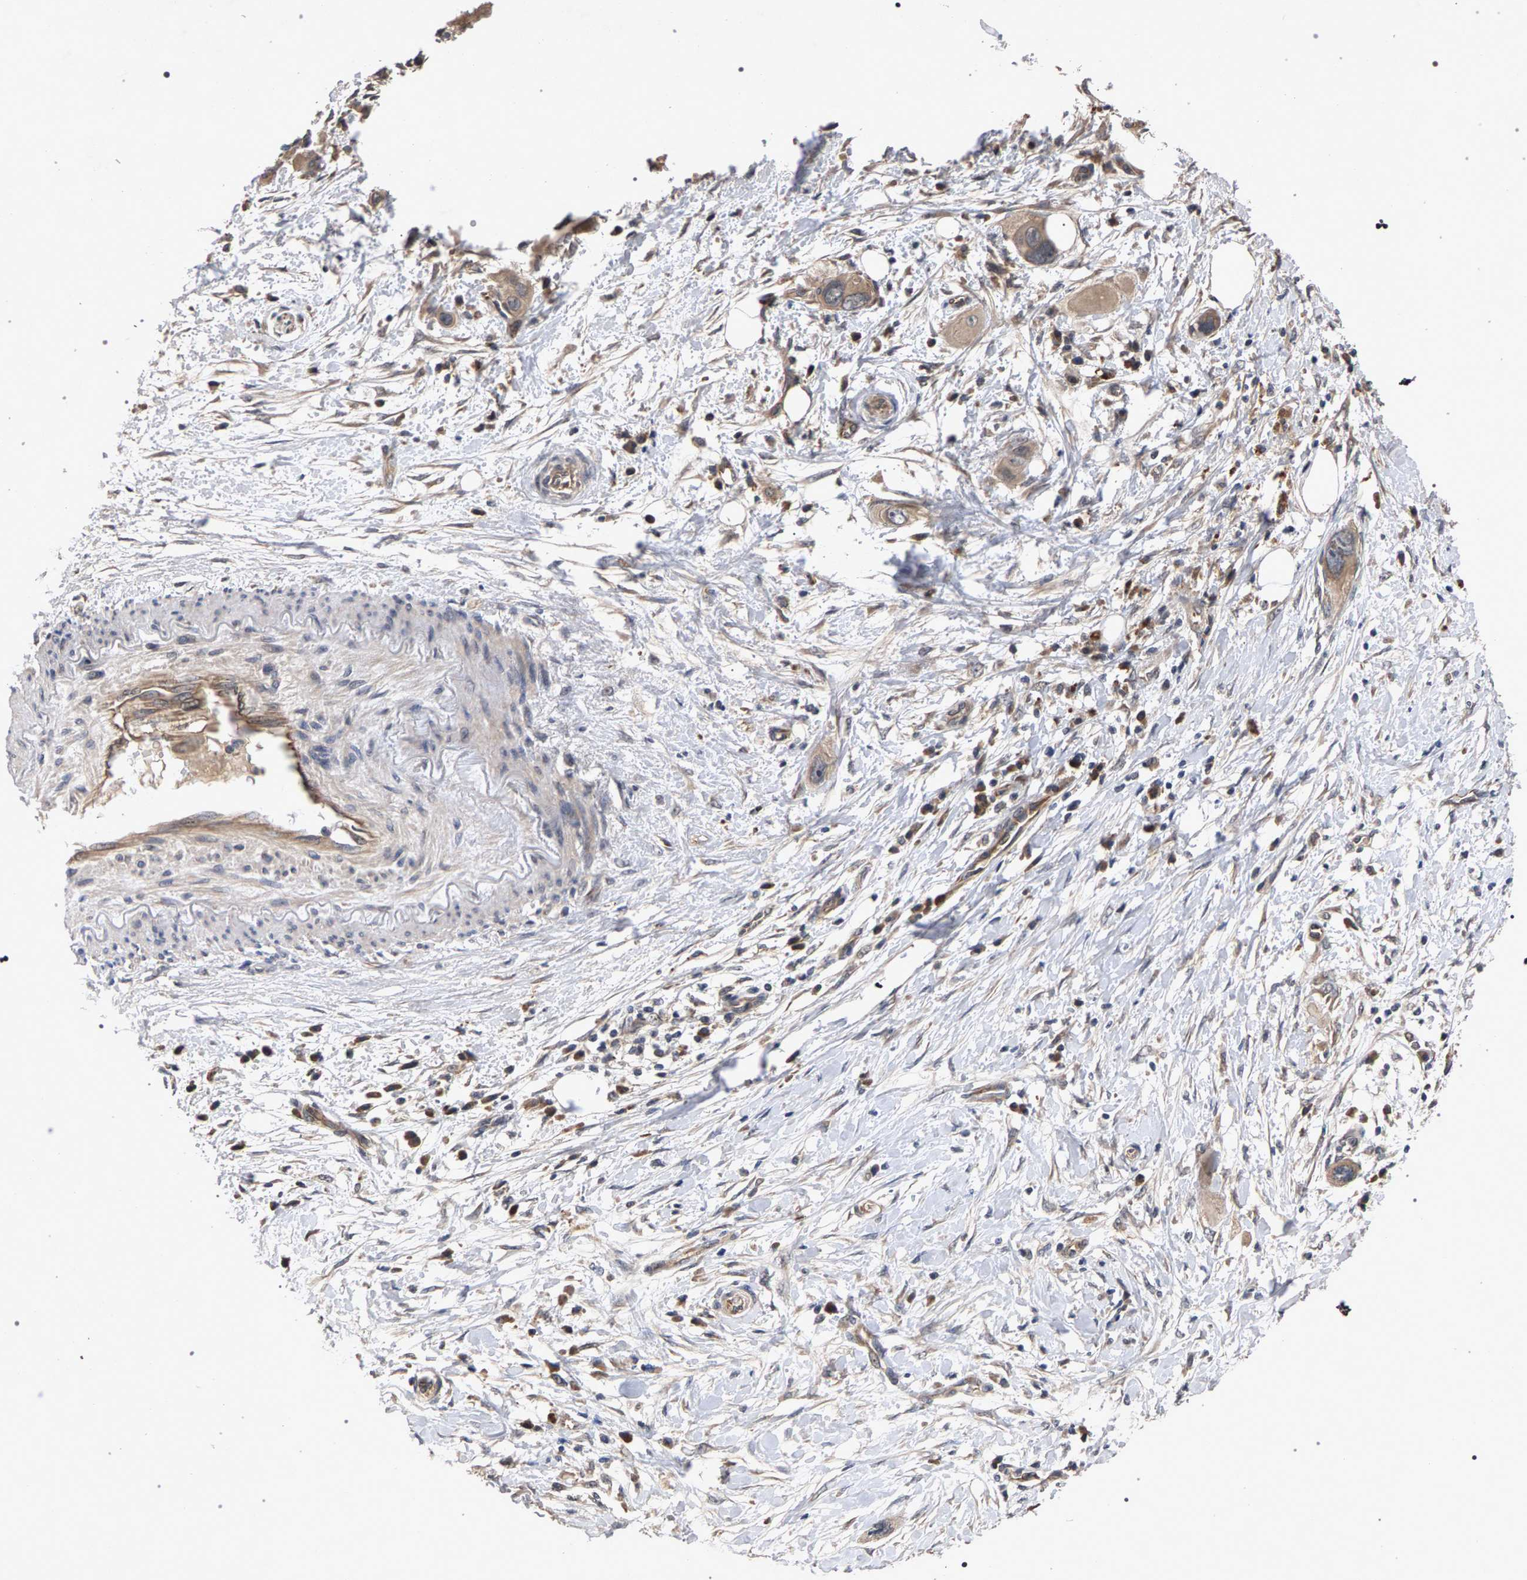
{"staining": {"intensity": "weak", "quantity": ">75%", "location": "cytoplasmic/membranous"}, "tissue": "pancreatic cancer", "cell_type": "Tumor cells", "image_type": "cancer", "snomed": [{"axis": "morphology", "description": "Adenocarcinoma, NOS"}, {"axis": "topography", "description": "Pancreas"}], "caption": "Immunohistochemistry micrograph of neoplastic tissue: adenocarcinoma (pancreatic) stained using IHC exhibits low levels of weak protein expression localized specifically in the cytoplasmic/membranous of tumor cells, appearing as a cytoplasmic/membranous brown color.", "gene": "SLC4A4", "patient": {"sex": "male", "age": 73}}